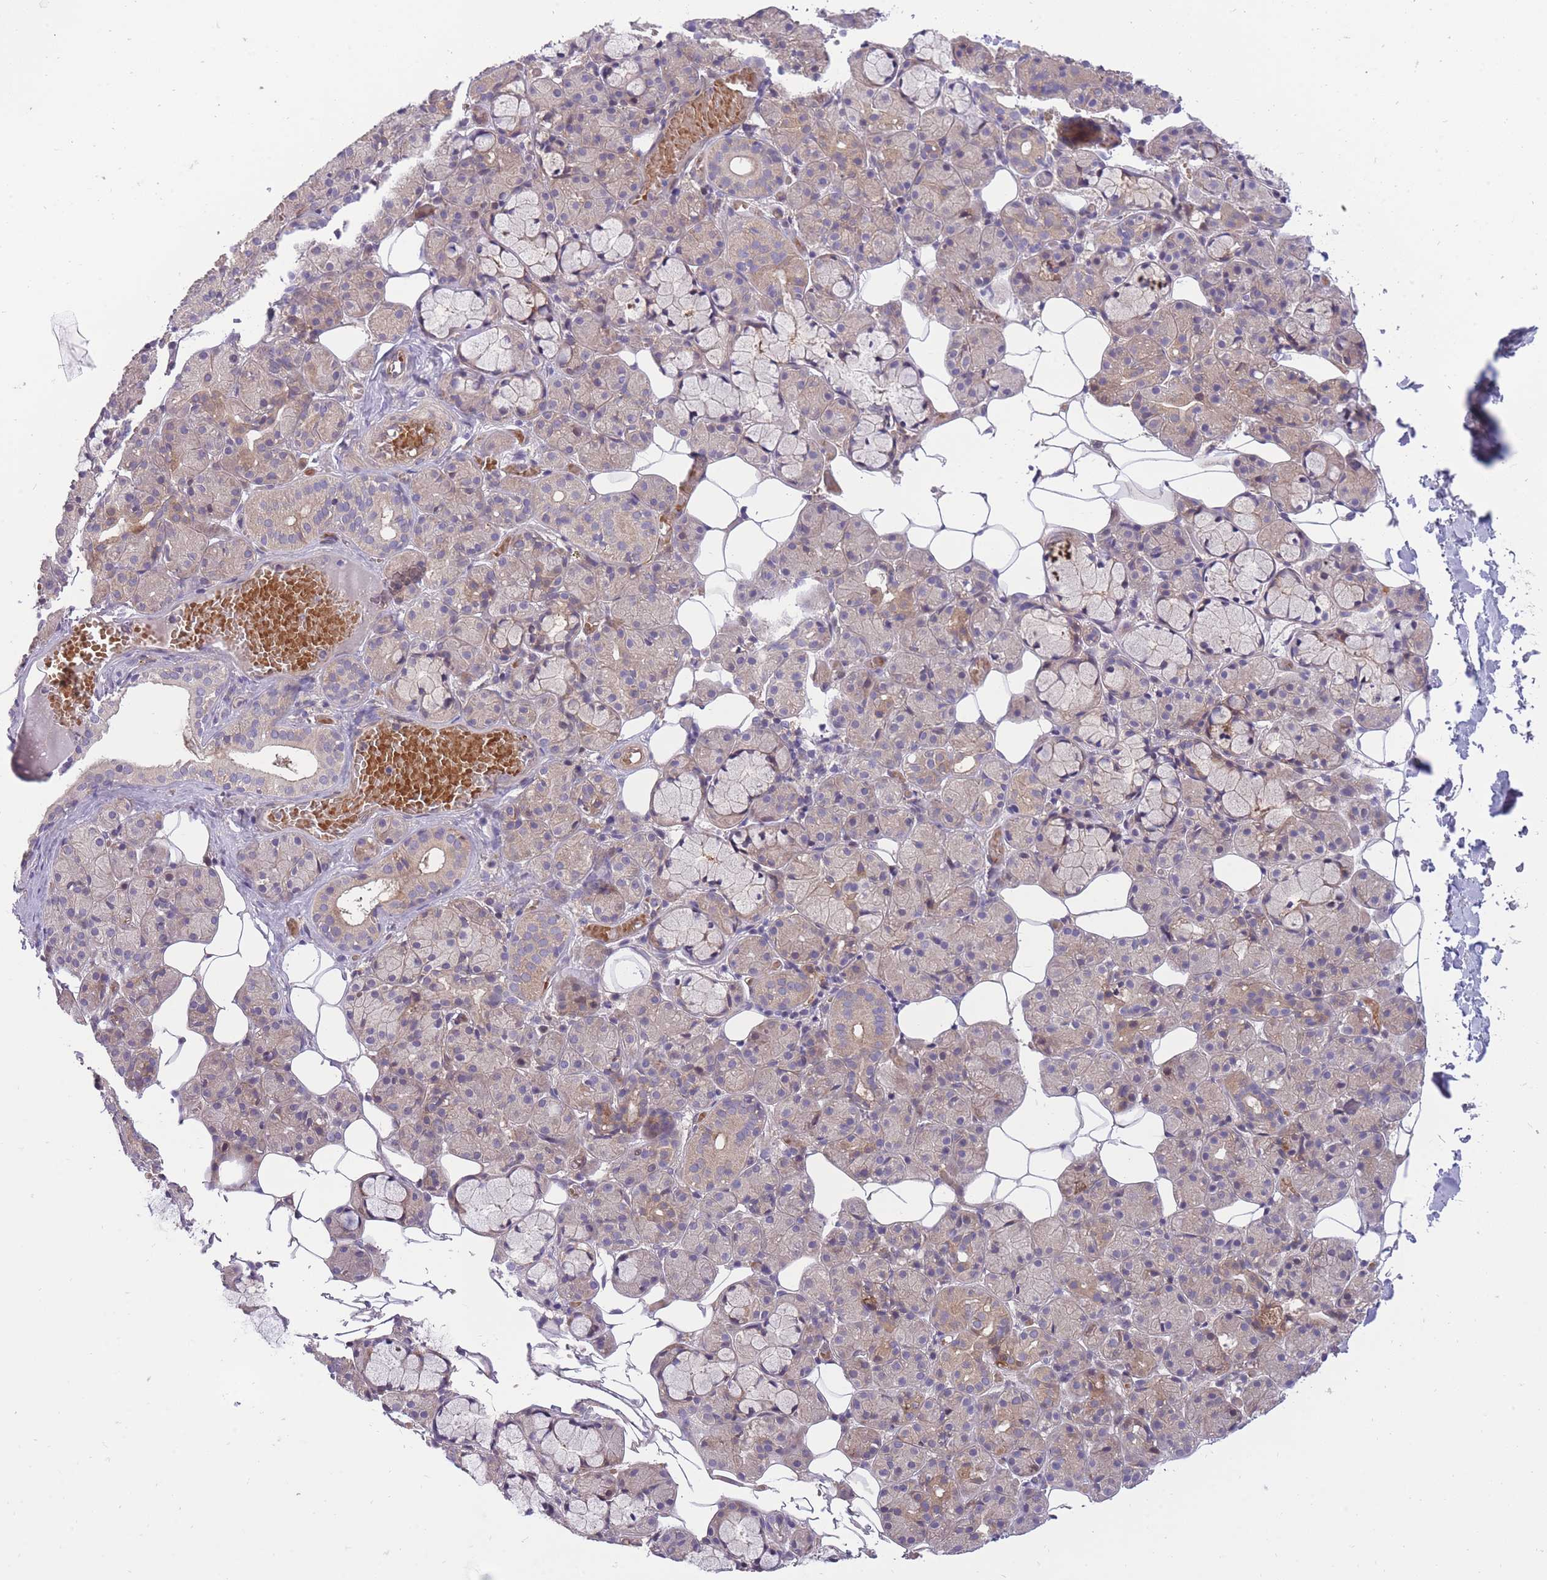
{"staining": {"intensity": "weak", "quantity": "25%-75%", "location": "cytoplasmic/membranous"}, "tissue": "salivary gland", "cell_type": "Glandular cells", "image_type": "normal", "snomed": [{"axis": "morphology", "description": "Normal tissue, NOS"}, {"axis": "topography", "description": "Salivary gland"}], "caption": "An image of salivary gland stained for a protein displays weak cytoplasmic/membranous brown staining in glandular cells.", "gene": "CRYGN", "patient": {"sex": "male", "age": 63}}